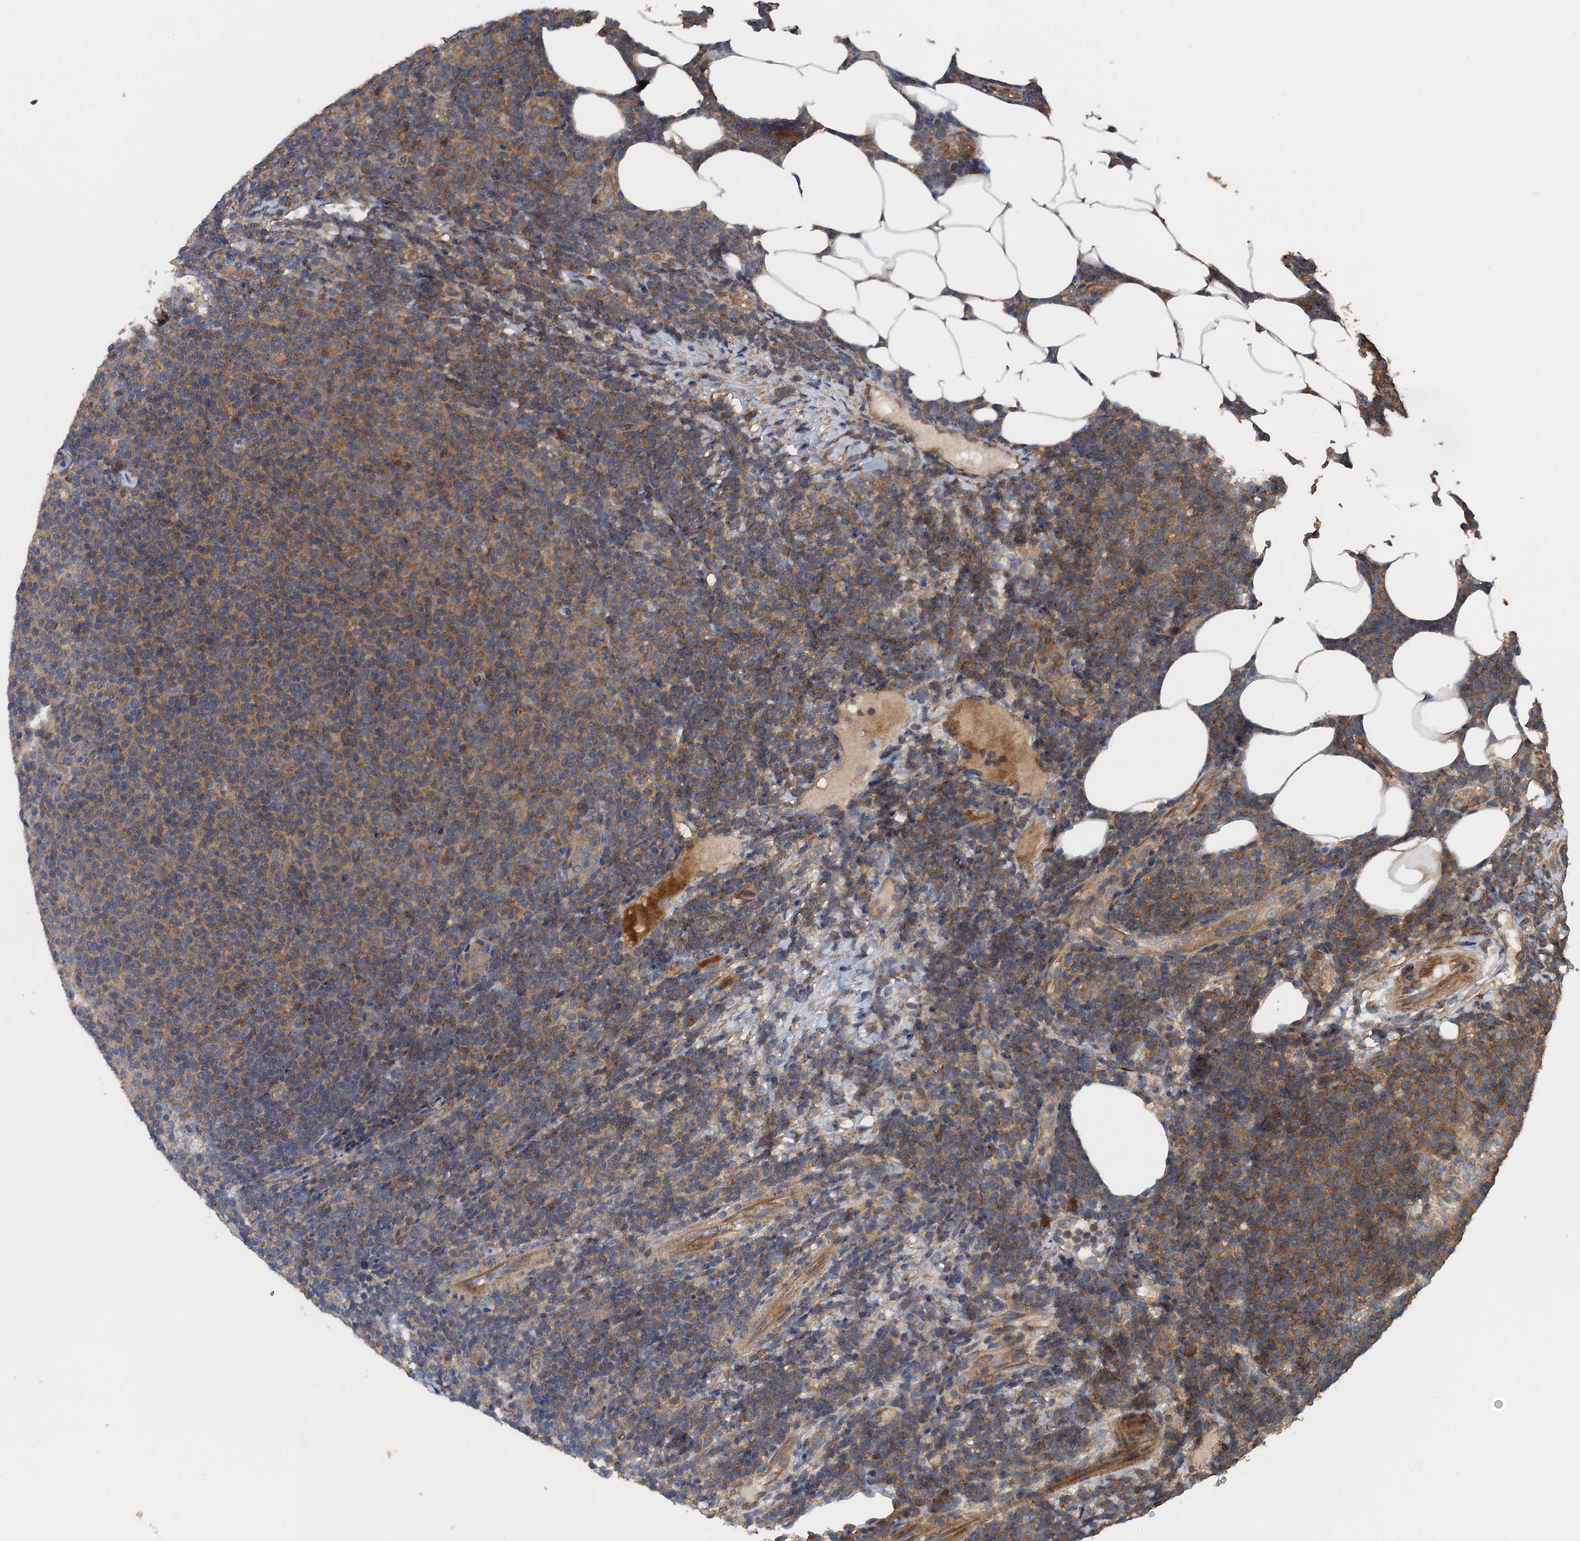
{"staining": {"intensity": "weak", "quantity": ">75%", "location": "cytoplasmic/membranous"}, "tissue": "lymphoma", "cell_type": "Tumor cells", "image_type": "cancer", "snomed": [{"axis": "morphology", "description": "Malignant lymphoma, non-Hodgkin's type, Low grade"}, {"axis": "topography", "description": "Lymph node"}], "caption": "Brown immunohistochemical staining in malignant lymphoma, non-Hodgkin's type (low-grade) displays weak cytoplasmic/membranous positivity in about >75% of tumor cells. The staining was performed using DAB to visualize the protein expression in brown, while the nuclei were stained in blue with hematoxylin (Magnification: 20x).", "gene": "BORCS5", "patient": {"sex": "male", "age": 66}}